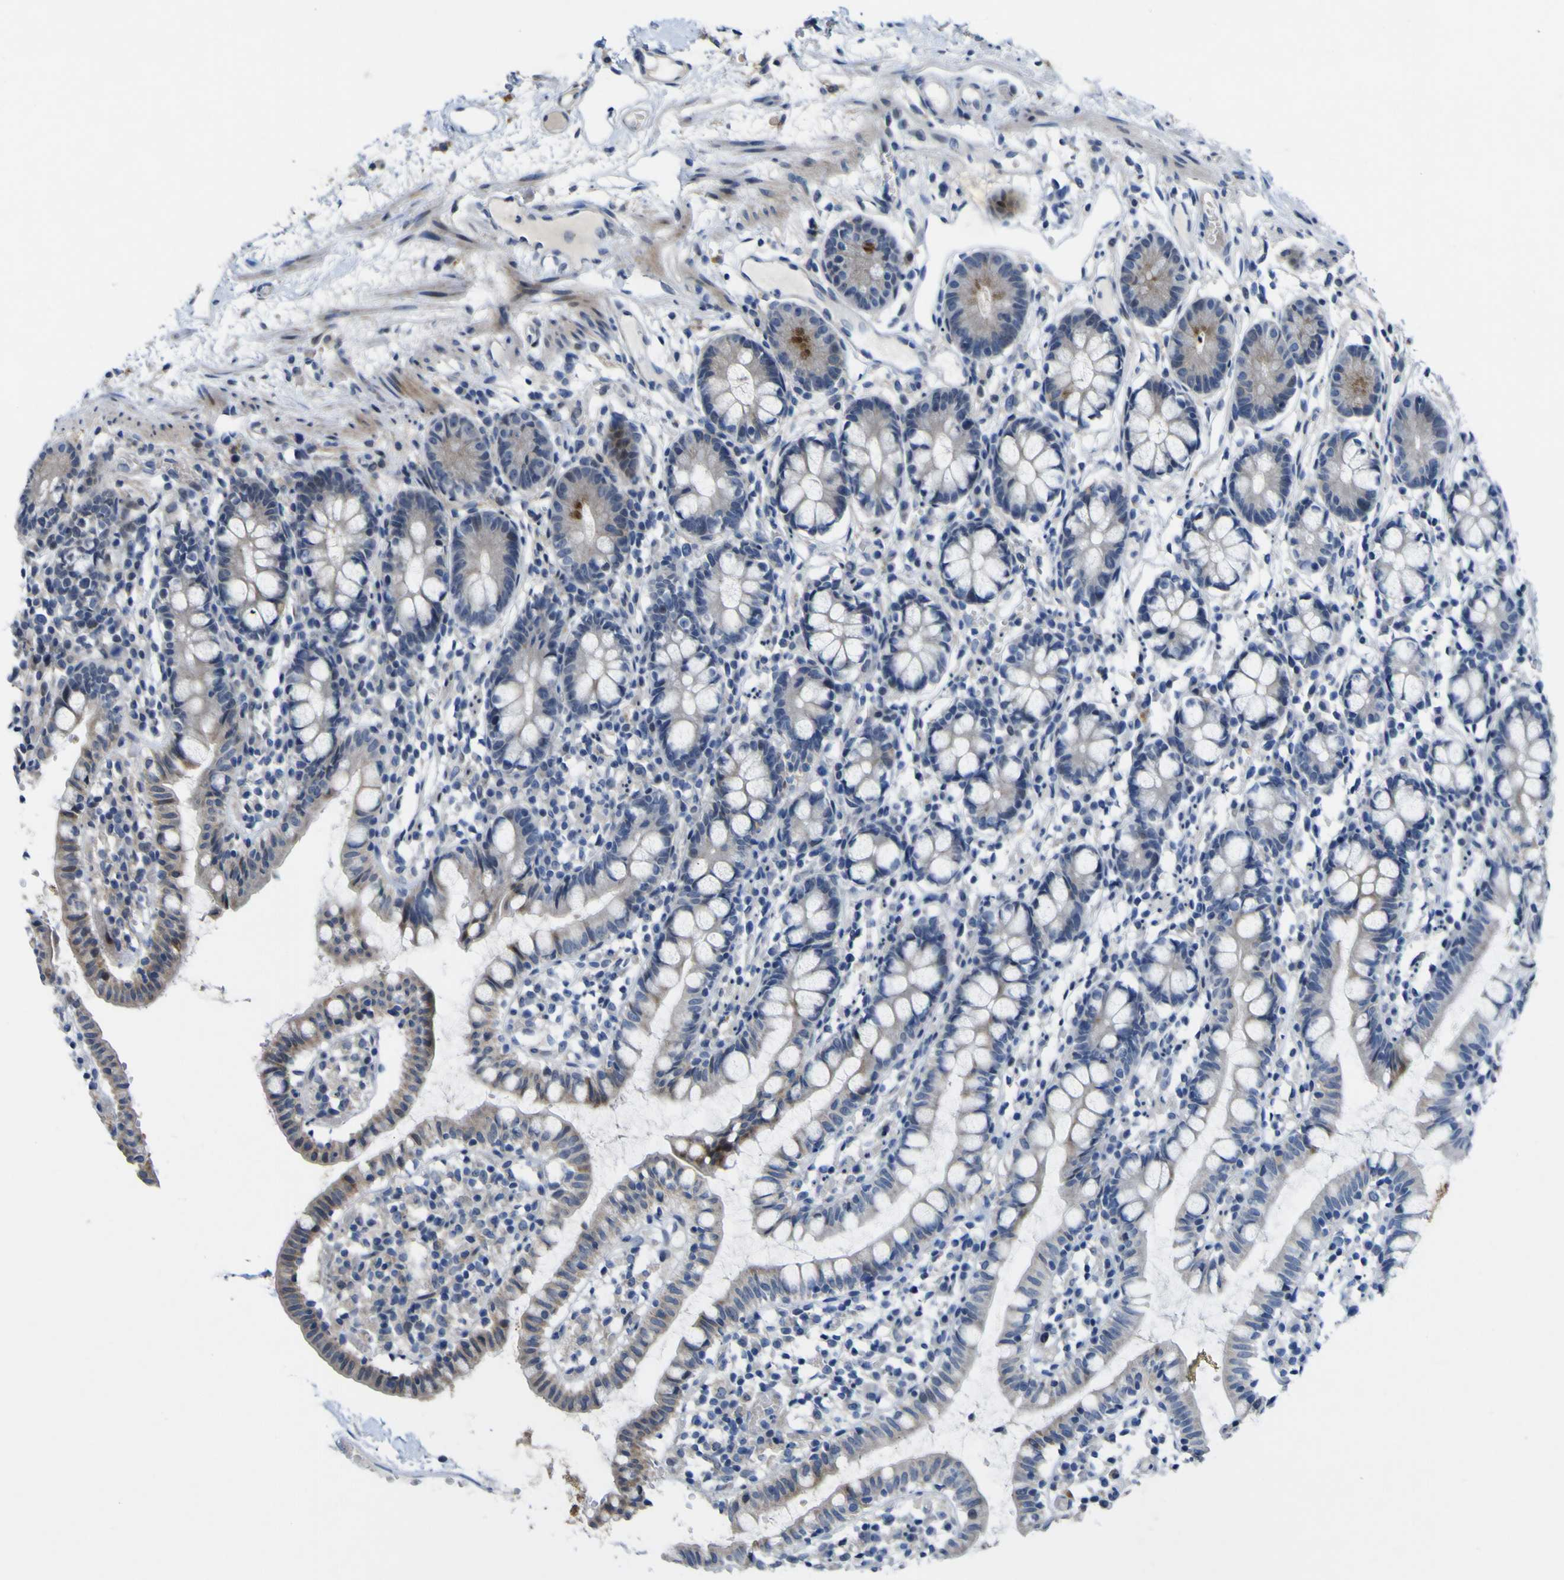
{"staining": {"intensity": "strong", "quantity": "<25%", "location": "cytoplasmic/membranous"}, "tissue": "small intestine", "cell_type": "Glandular cells", "image_type": "normal", "snomed": [{"axis": "morphology", "description": "Normal tissue, NOS"}, {"axis": "morphology", "description": "Cystadenocarcinoma, serous, Metastatic site"}, {"axis": "topography", "description": "Small intestine"}], "caption": "The micrograph reveals a brown stain indicating the presence of a protein in the cytoplasmic/membranous of glandular cells in small intestine.", "gene": "NAV1", "patient": {"sex": "female", "age": 61}}